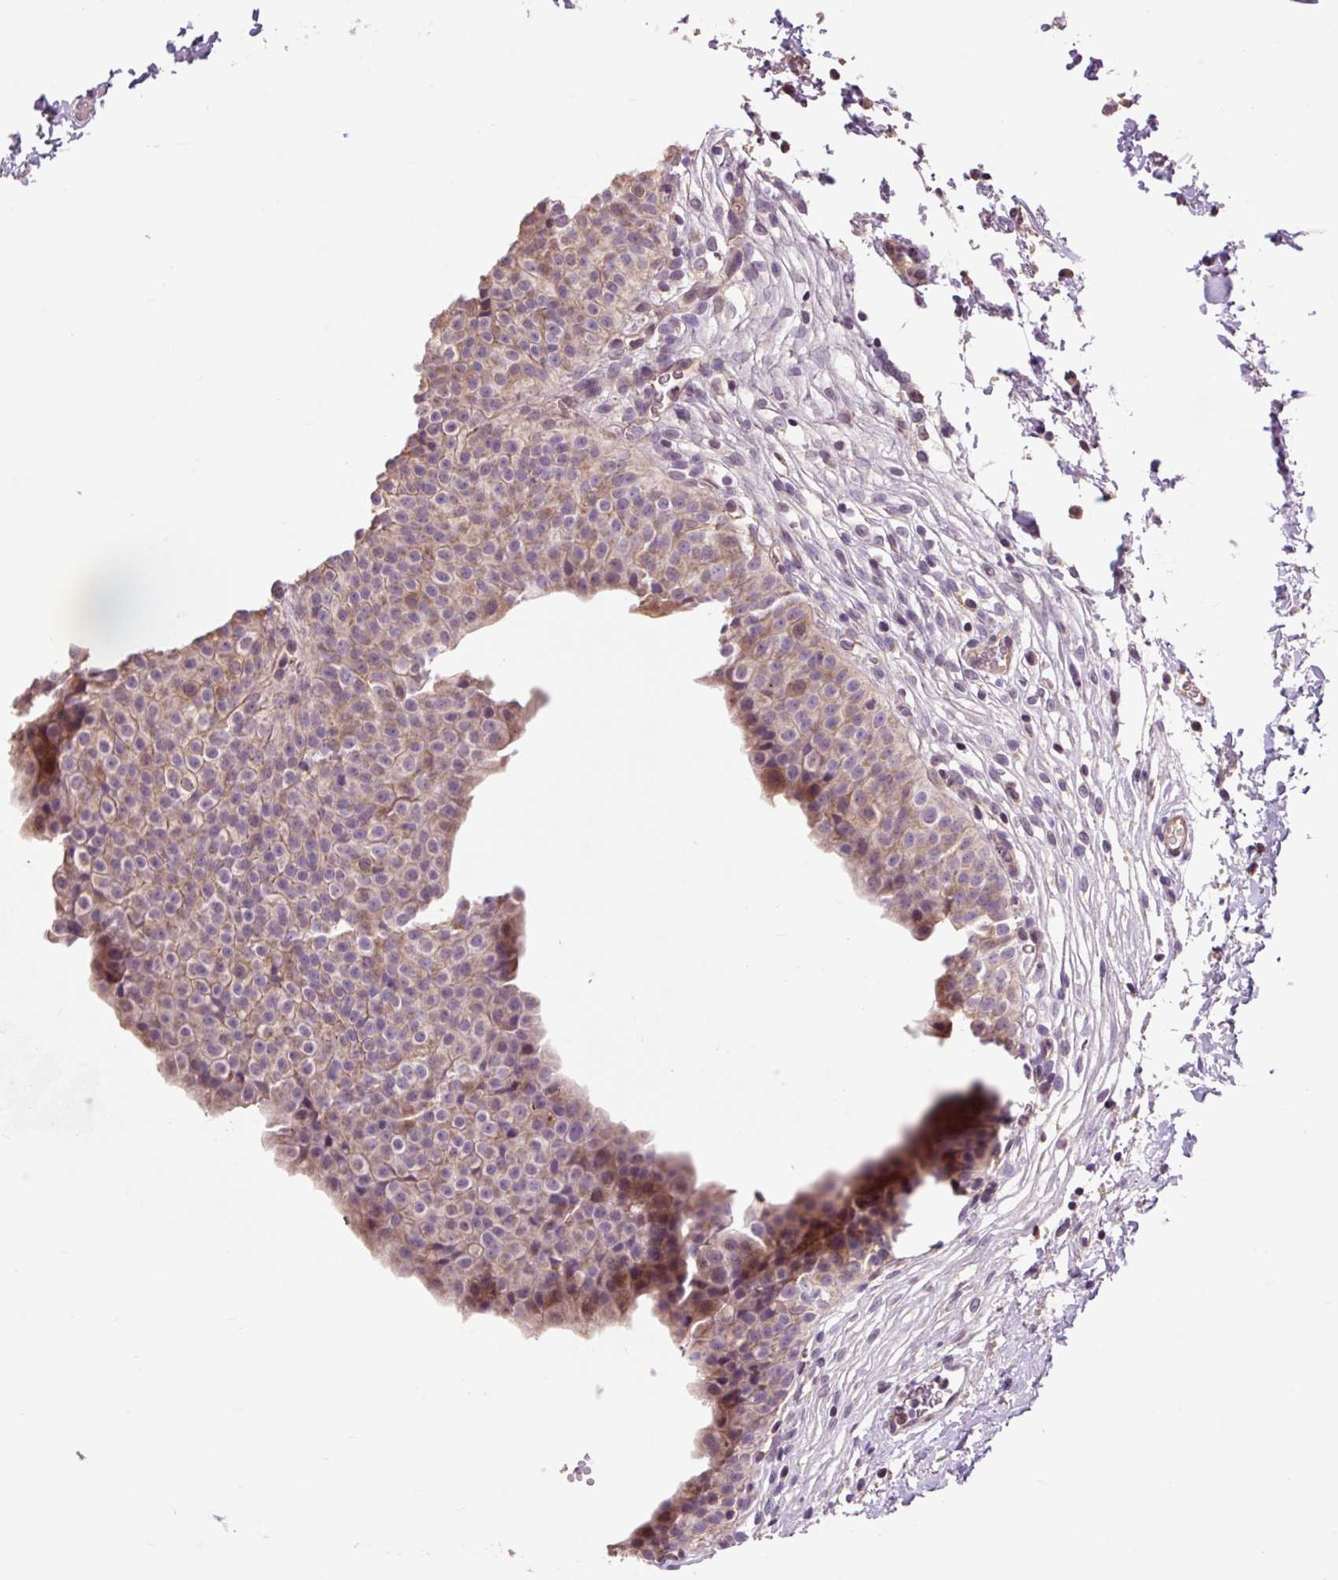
{"staining": {"intensity": "weak", "quantity": ">75%", "location": "cytoplasmic/membranous"}, "tissue": "urinary bladder", "cell_type": "Urothelial cells", "image_type": "normal", "snomed": [{"axis": "morphology", "description": "Normal tissue, NOS"}, {"axis": "topography", "description": "Urinary bladder"}, {"axis": "topography", "description": "Peripheral nerve tissue"}], "caption": "Immunohistochemistry photomicrograph of normal urinary bladder: urinary bladder stained using immunohistochemistry demonstrates low levels of weak protein expression localized specifically in the cytoplasmic/membranous of urothelial cells, appearing as a cytoplasmic/membranous brown color.", "gene": "PRIMPOL", "patient": {"sex": "male", "age": 55}}